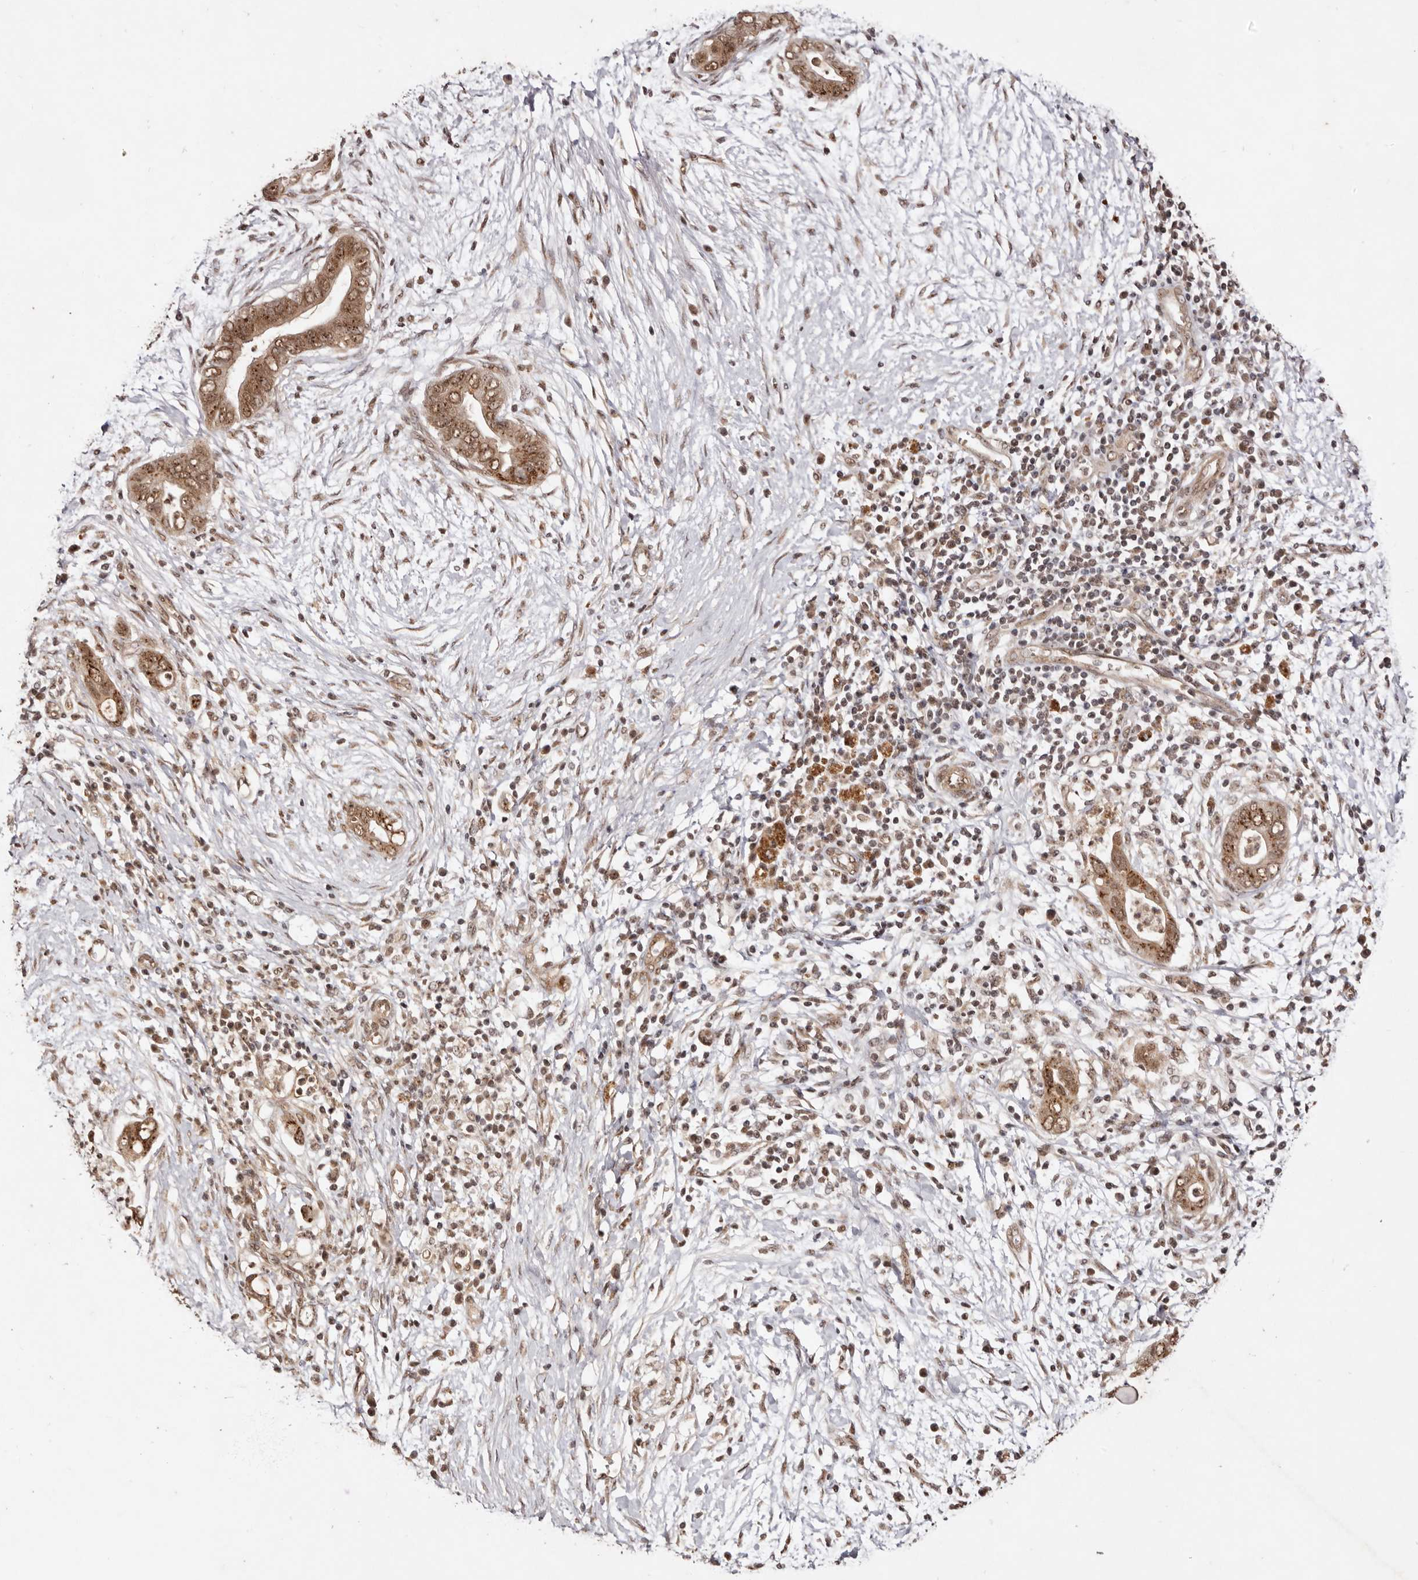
{"staining": {"intensity": "moderate", "quantity": ">75%", "location": "cytoplasmic/membranous,nuclear"}, "tissue": "pancreatic cancer", "cell_type": "Tumor cells", "image_type": "cancer", "snomed": [{"axis": "morphology", "description": "Adenocarcinoma, NOS"}, {"axis": "topography", "description": "Pancreas"}], "caption": "Protein staining of pancreatic cancer tissue reveals moderate cytoplasmic/membranous and nuclear staining in approximately >75% of tumor cells. The staining is performed using DAB (3,3'-diaminobenzidine) brown chromogen to label protein expression. The nuclei are counter-stained blue using hematoxylin.", "gene": "NOTCH1", "patient": {"sex": "male", "age": 75}}